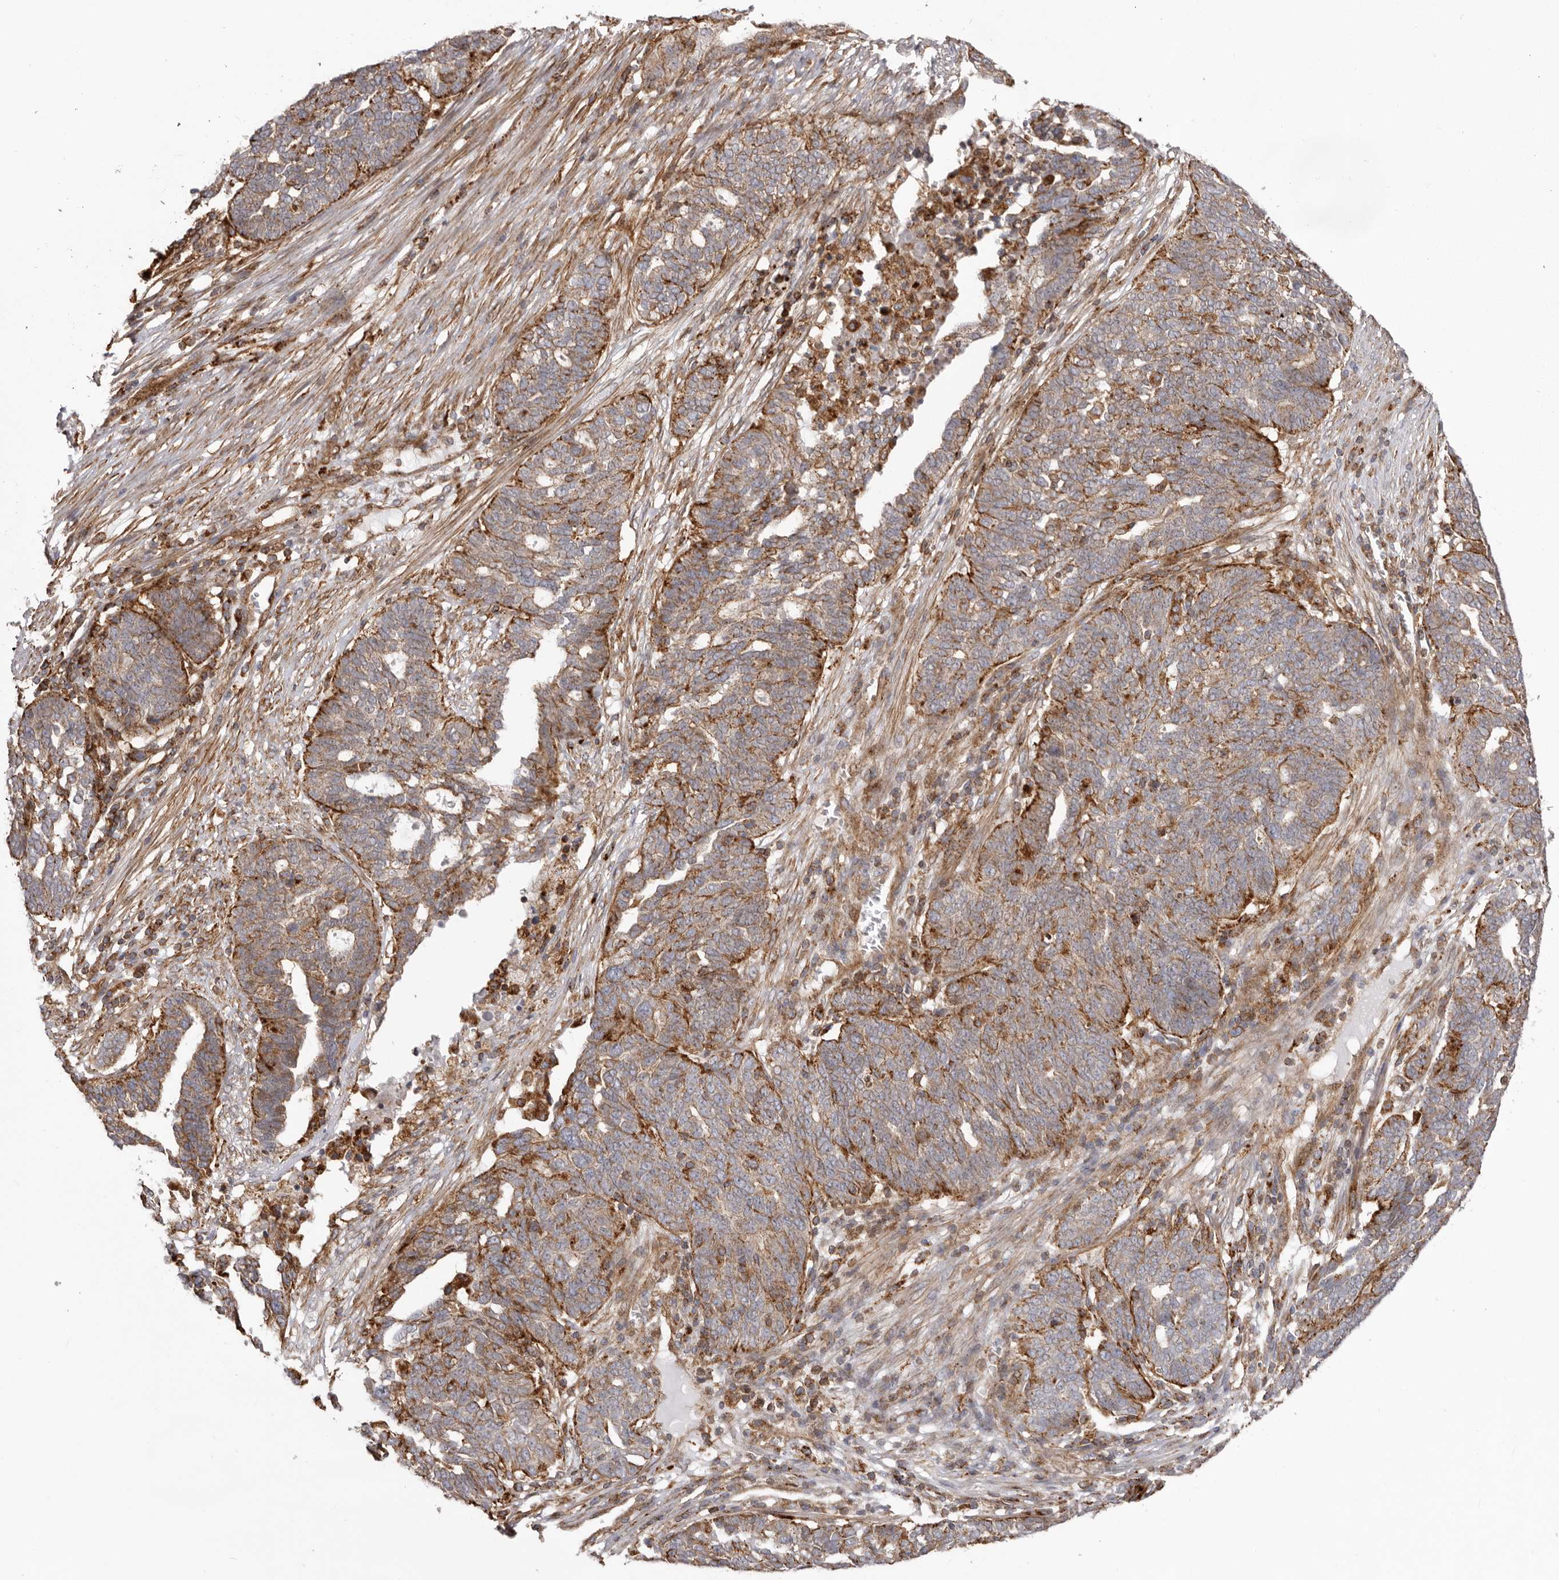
{"staining": {"intensity": "moderate", "quantity": ">75%", "location": "cytoplasmic/membranous"}, "tissue": "ovarian cancer", "cell_type": "Tumor cells", "image_type": "cancer", "snomed": [{"axis": "morphology", "description": "Cystadenocarcinoma, serous, NOS"}, {"axis": "topography", "description": "Ovary"}], "caption": "Immunohistochemistry (IHC) of human ovarian cancer demonstrates medium levels of moderate cytoplasmic/membranous staining in approximately >75% of tumor cells.", "gene": "NUP43", "patient": {"sex": "female", "age": 59}}